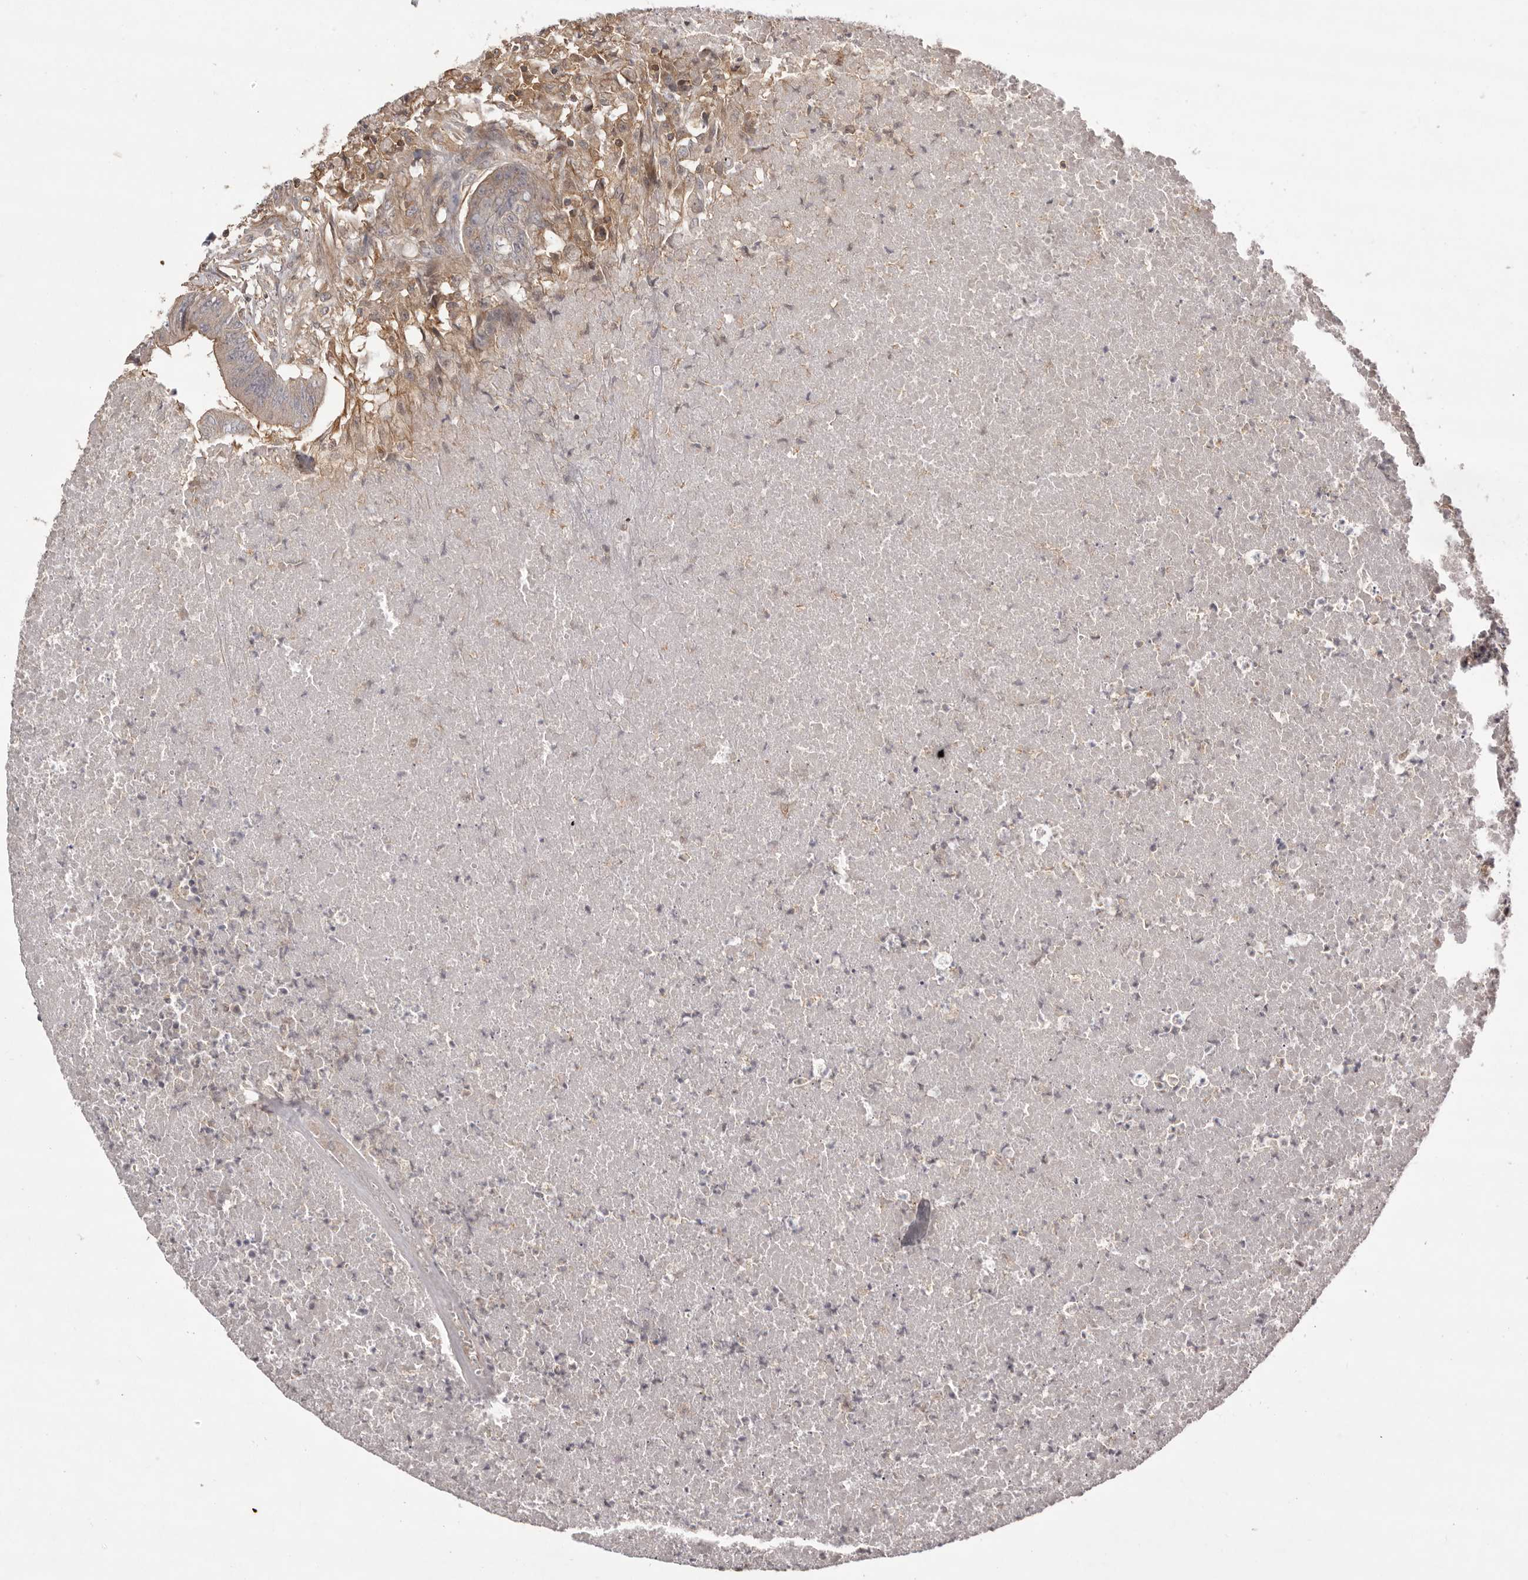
{"staining": {"intensity": "weak", "quantity": ">75%", "location": "cytoplasmic/membranous"}, "tissue": "colorectal cancer", "cell_type": "Tumor cells", "image_type": "cancer", "snomed": [{"axis": "morphology", "description": "Adenocarcinoma, NOS"}, {"axis": "topography", "description": "Colon"}], "caption": "The image exhibits immunohistochemical staining of colorectal adenocarcinoma. There is weak cytoplasmic/membranous positivity is present in approximately >75% of tumor cells.", "gene": "NFKBIA", "patient": {"sex": "male", "age": 87}}